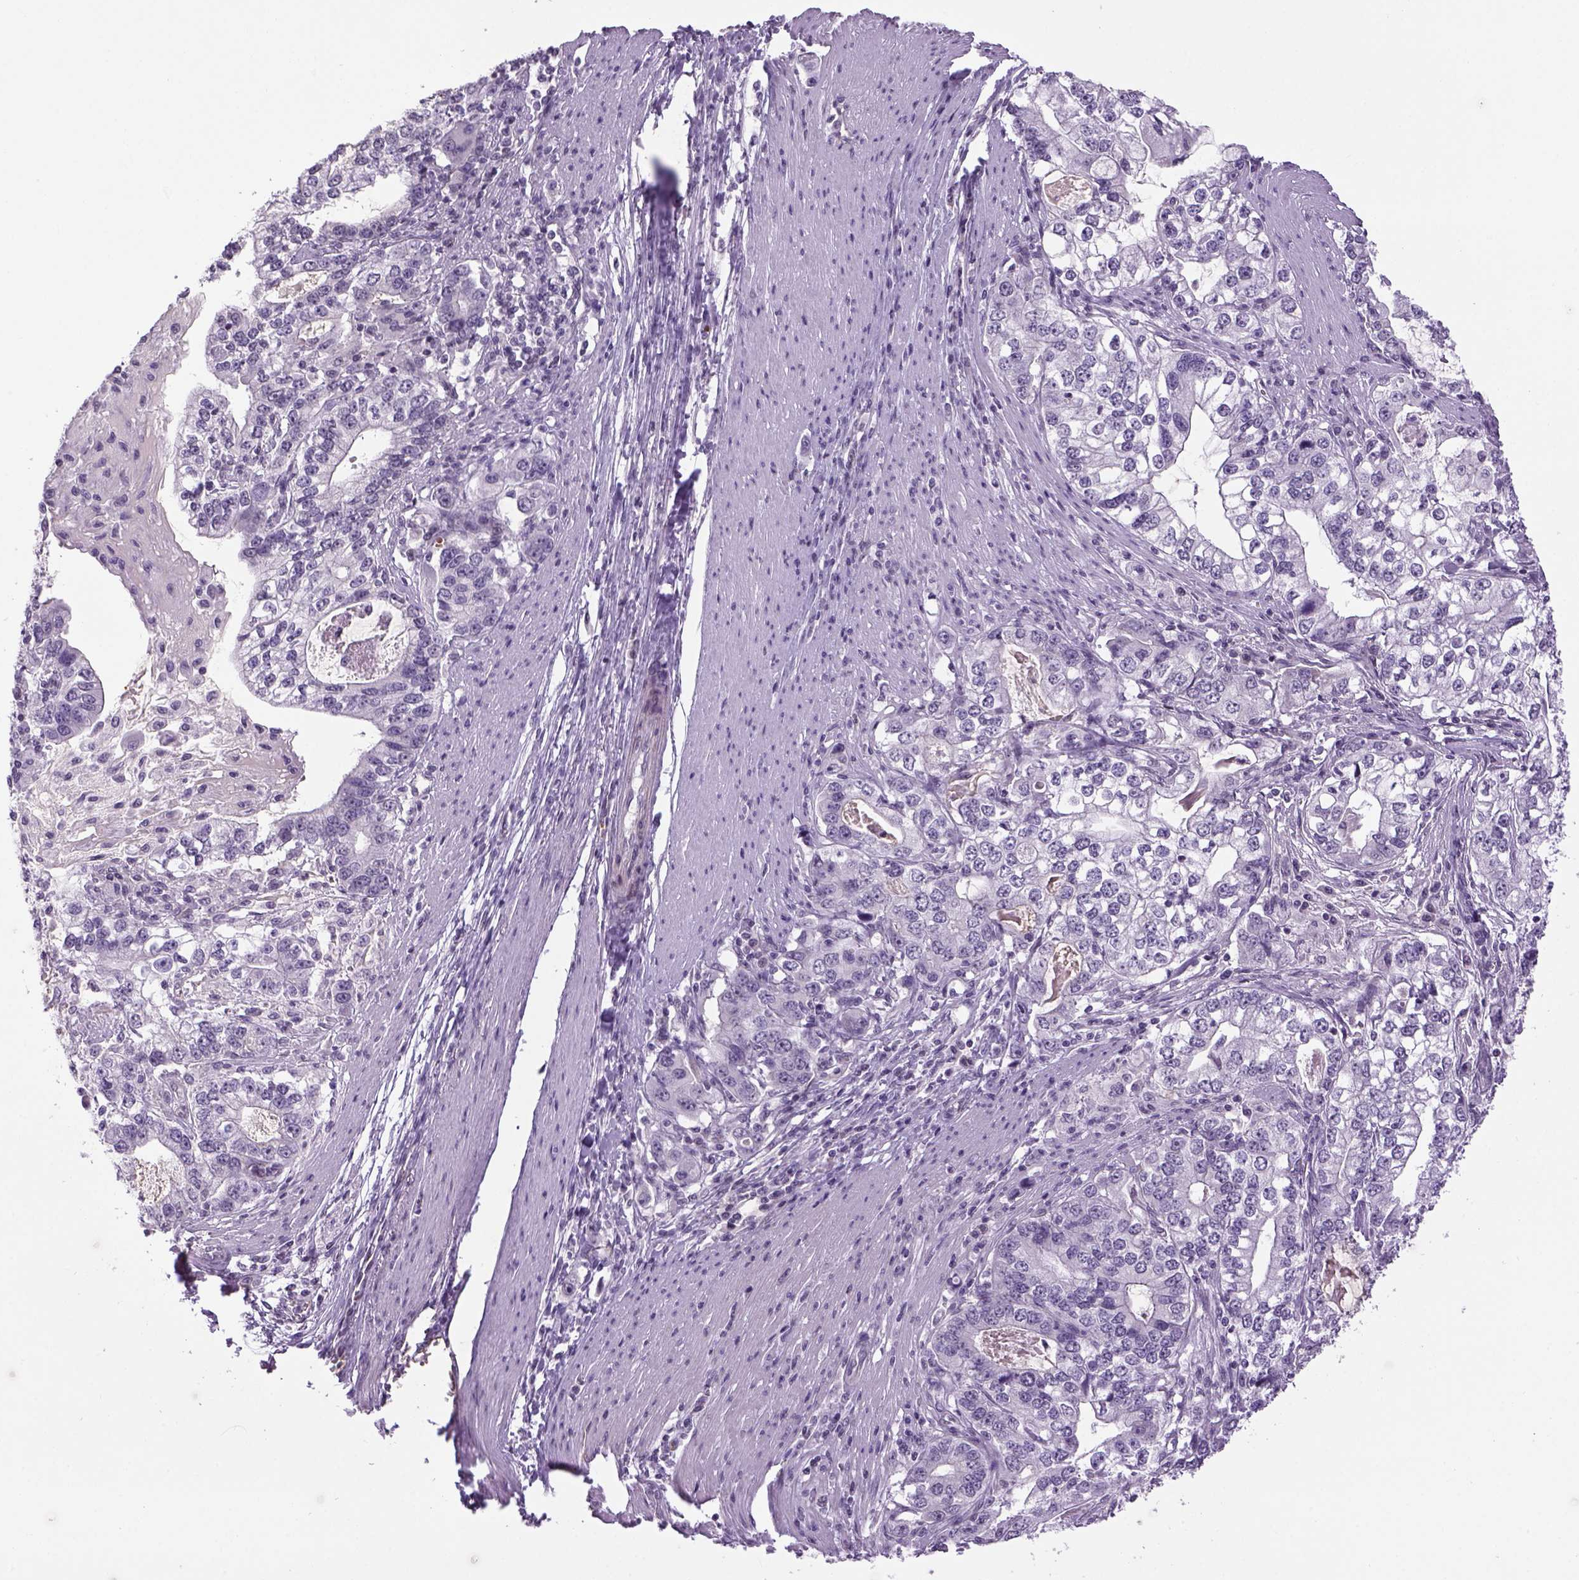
{"staining": {"intensity": "negative", "quantity": "none", "location": "none"}, "tissue": "stomach cancer", "cell_type": "Tumor cells", "image_type": "cancer", "snomed": [{"axis": "morphology", "description": "Adenocarcinoma, NOS"}, {"axis": "topography", "description": "Stomach, lower"}], "caption": "Immunohistochemistry micrograph of human stomach cancer stained for a protein (brown), which reveals no staining in tumor cells. Brightfield microscopy of IHC stained with DAB (3,3'-diaminobenzidine) (brown) and hematoxylin (blue), captured at high magnification.", "gene": "PRRT1", "patient": {"sex": "female", "age": 72}}